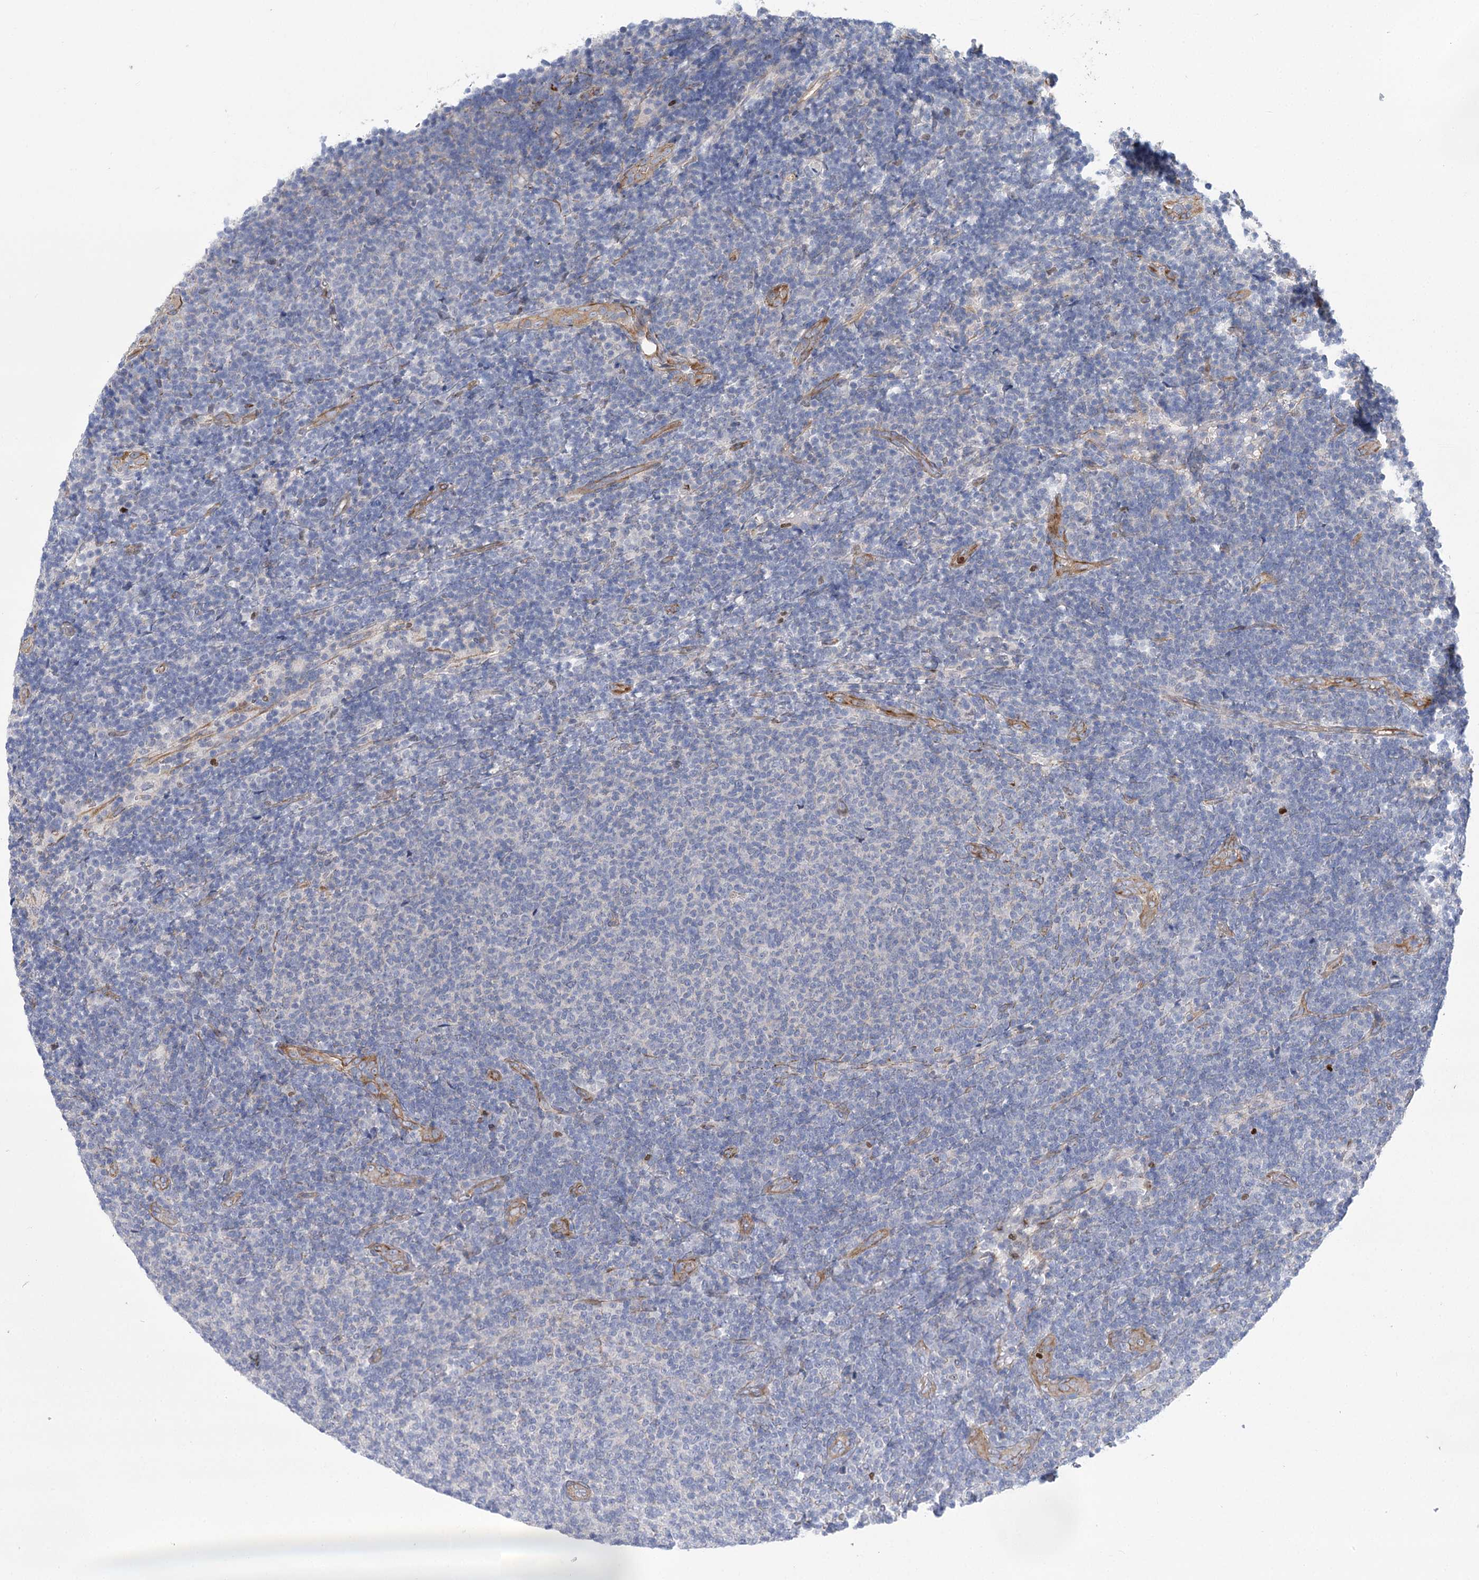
{"staining": {"intensity": "negative", "quantity": "none", "location": "none"}, "tissue": "lymphoma", "cell_type": "Tumor cells", "image_type": "cancer", "snomed": [{"axis": "morphology", "description": "Malignant lymphoma, non-Hodgkin's type, Low grade"}, {"axis": "topography", "description": "Lymph node"}], "caption": "Immunohistochemistry photomicrograph of neoplastic tissue: low-grade malignant lymphoma, non-Hodgkin's type stained with DAB (3,3'-diaminobenzidine) displays no significant protein positivity in tumor cells.", "gene": "THAP6", "patient": {"sex": "male", "age": 66}}